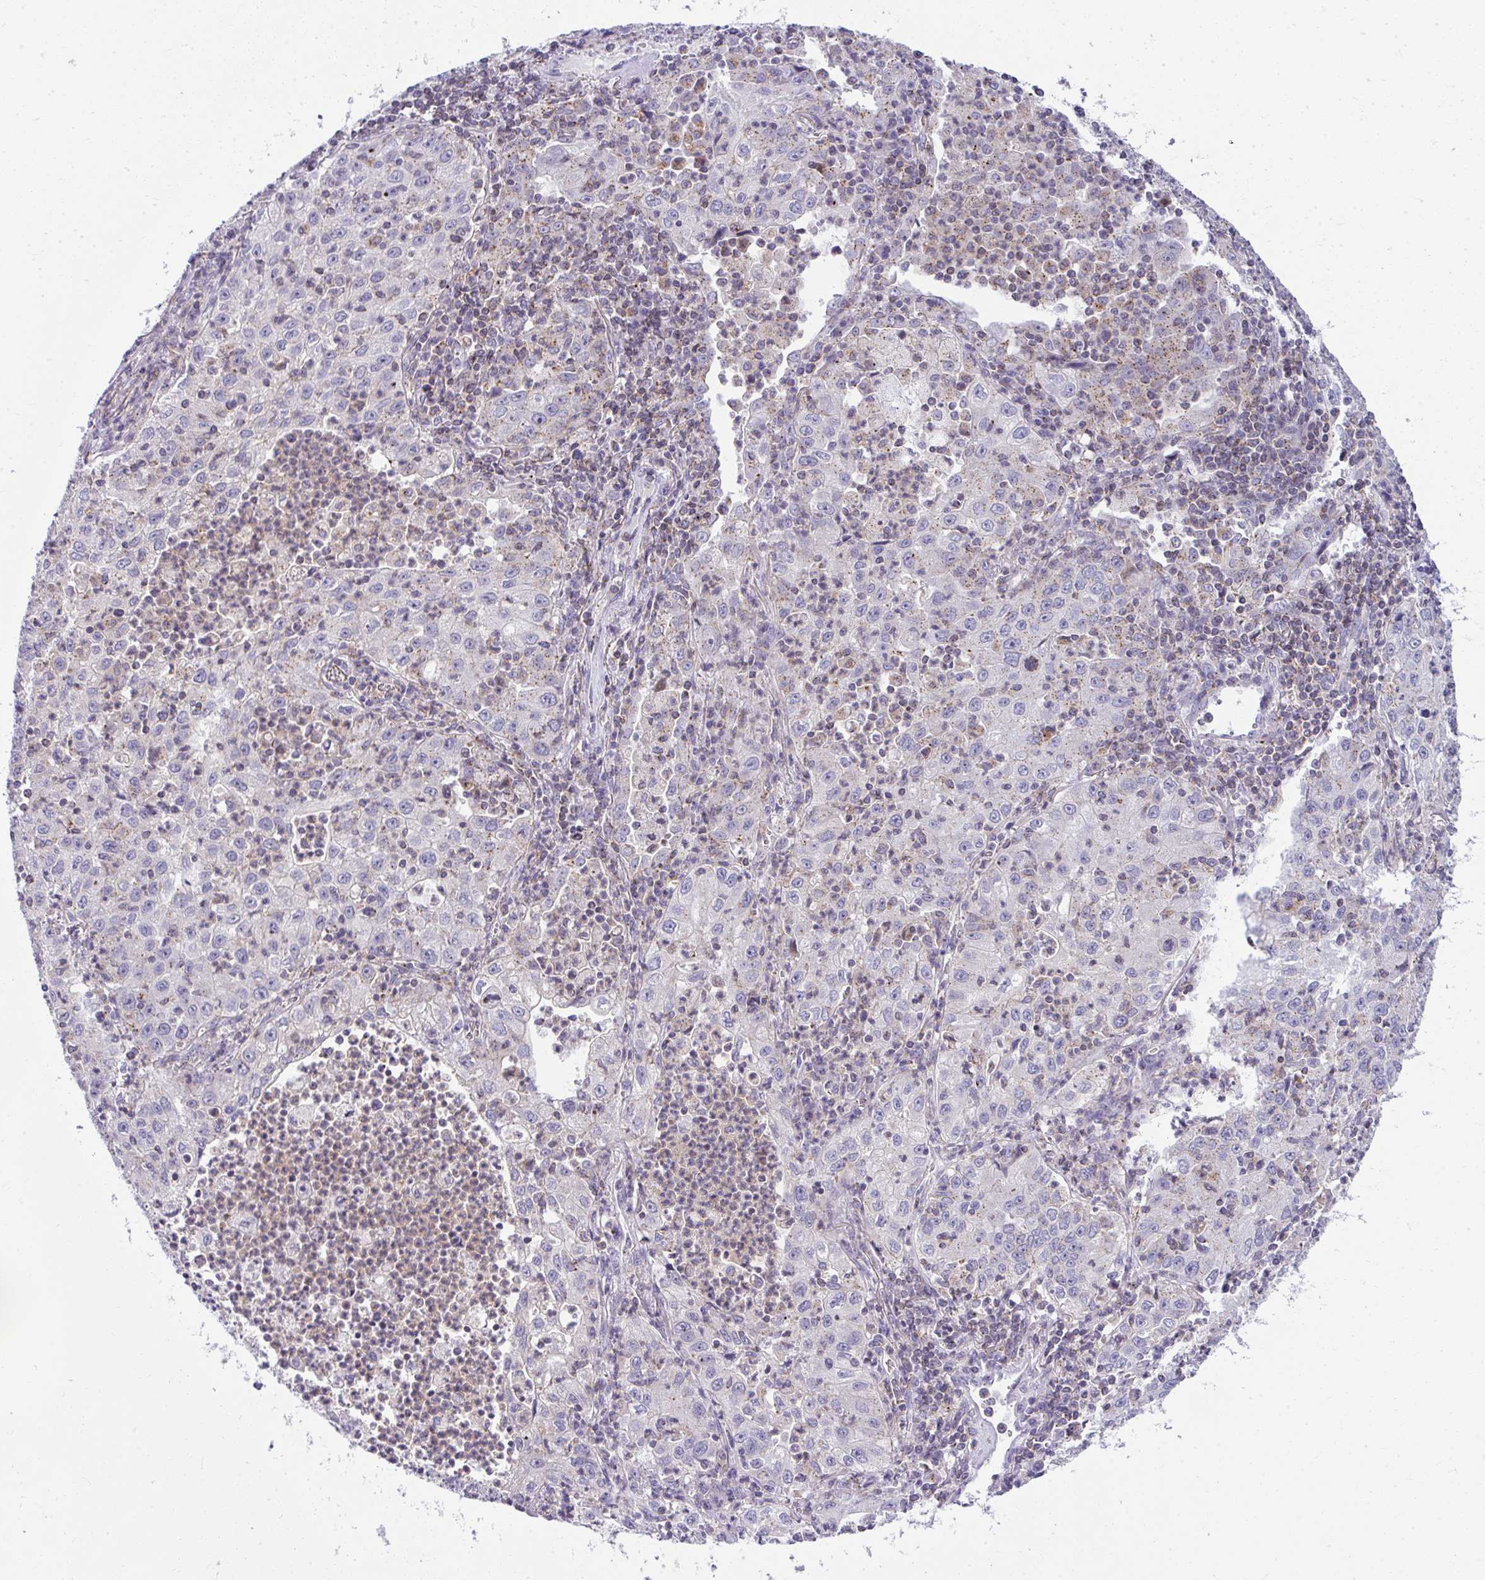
{"staining": {"intensity": "negative", "quantity": "none", "location": "none"}, "tissue": "lung cancer", "cell_type": "Tumor cells", "image_type": "cancer", "snomed": [{"axis": "morphology", "description": "Squamous cell carcinoma, NOS"}, {"axis": "topography", "description": "Lung"}], "caption": "A micrograph of human lung squamous cell carcinoma is negative for staining in tumor cells.", "gene": "VPS4B", "patient": {"sex": "male", "age": 71}}